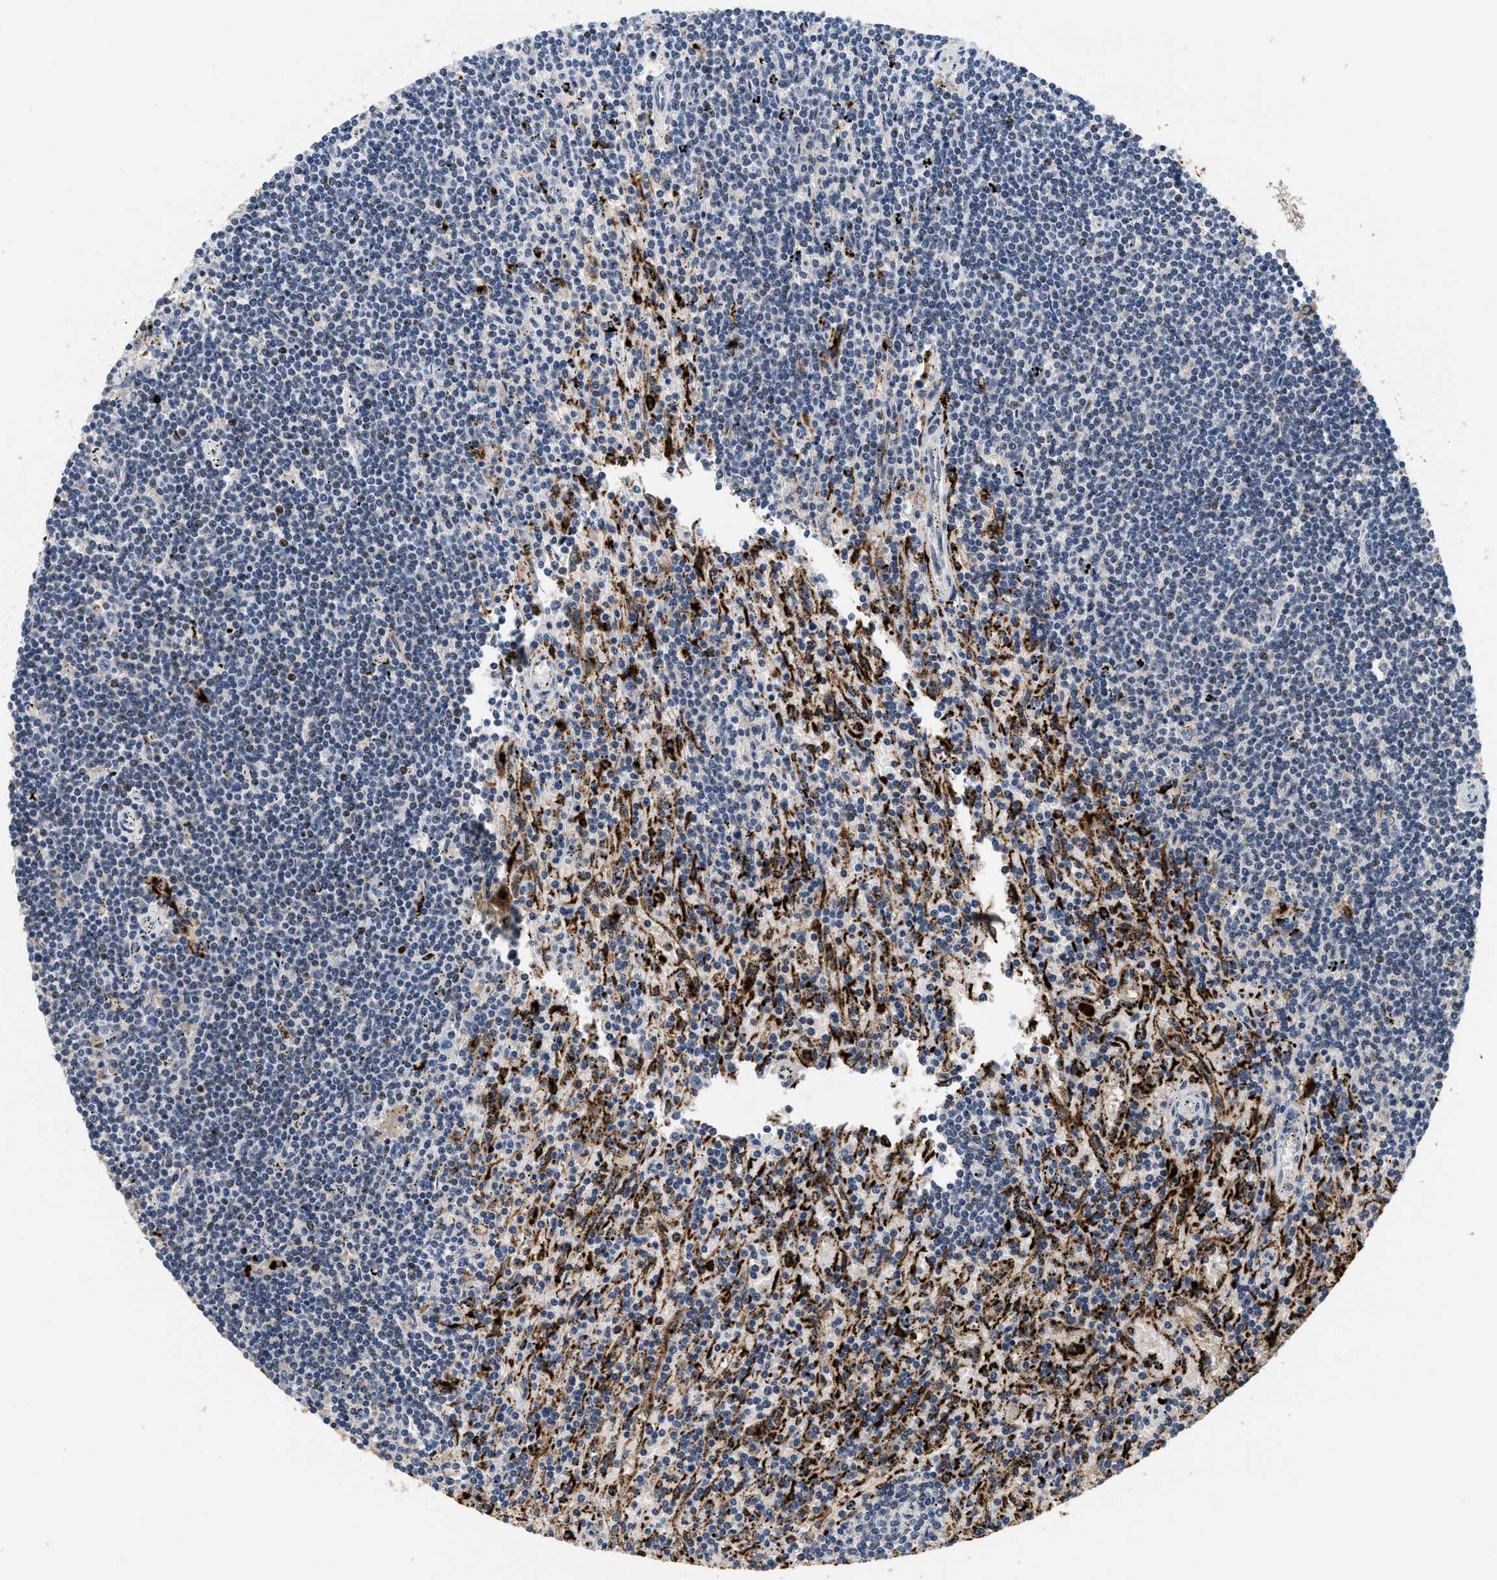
{"staining": {"intensity": "negative", "quantity": "none", "location": "none"}, "tissue": "lymphoma", "cell_type": "Tumor cells", "image_type": "cancer", "snomed": [{"axis": "morphology", "description": "Malignant lymphoma, non-Hodgkin's type, Low grade"}, {"axis": "topography", "description": "Spleen"}], "caption": "Photomicrograph shows no protein positivity in tumor cells of lymphoma tissue.", "gene": "BMPR2", "patient": {"sex": "male", "age": 76}}